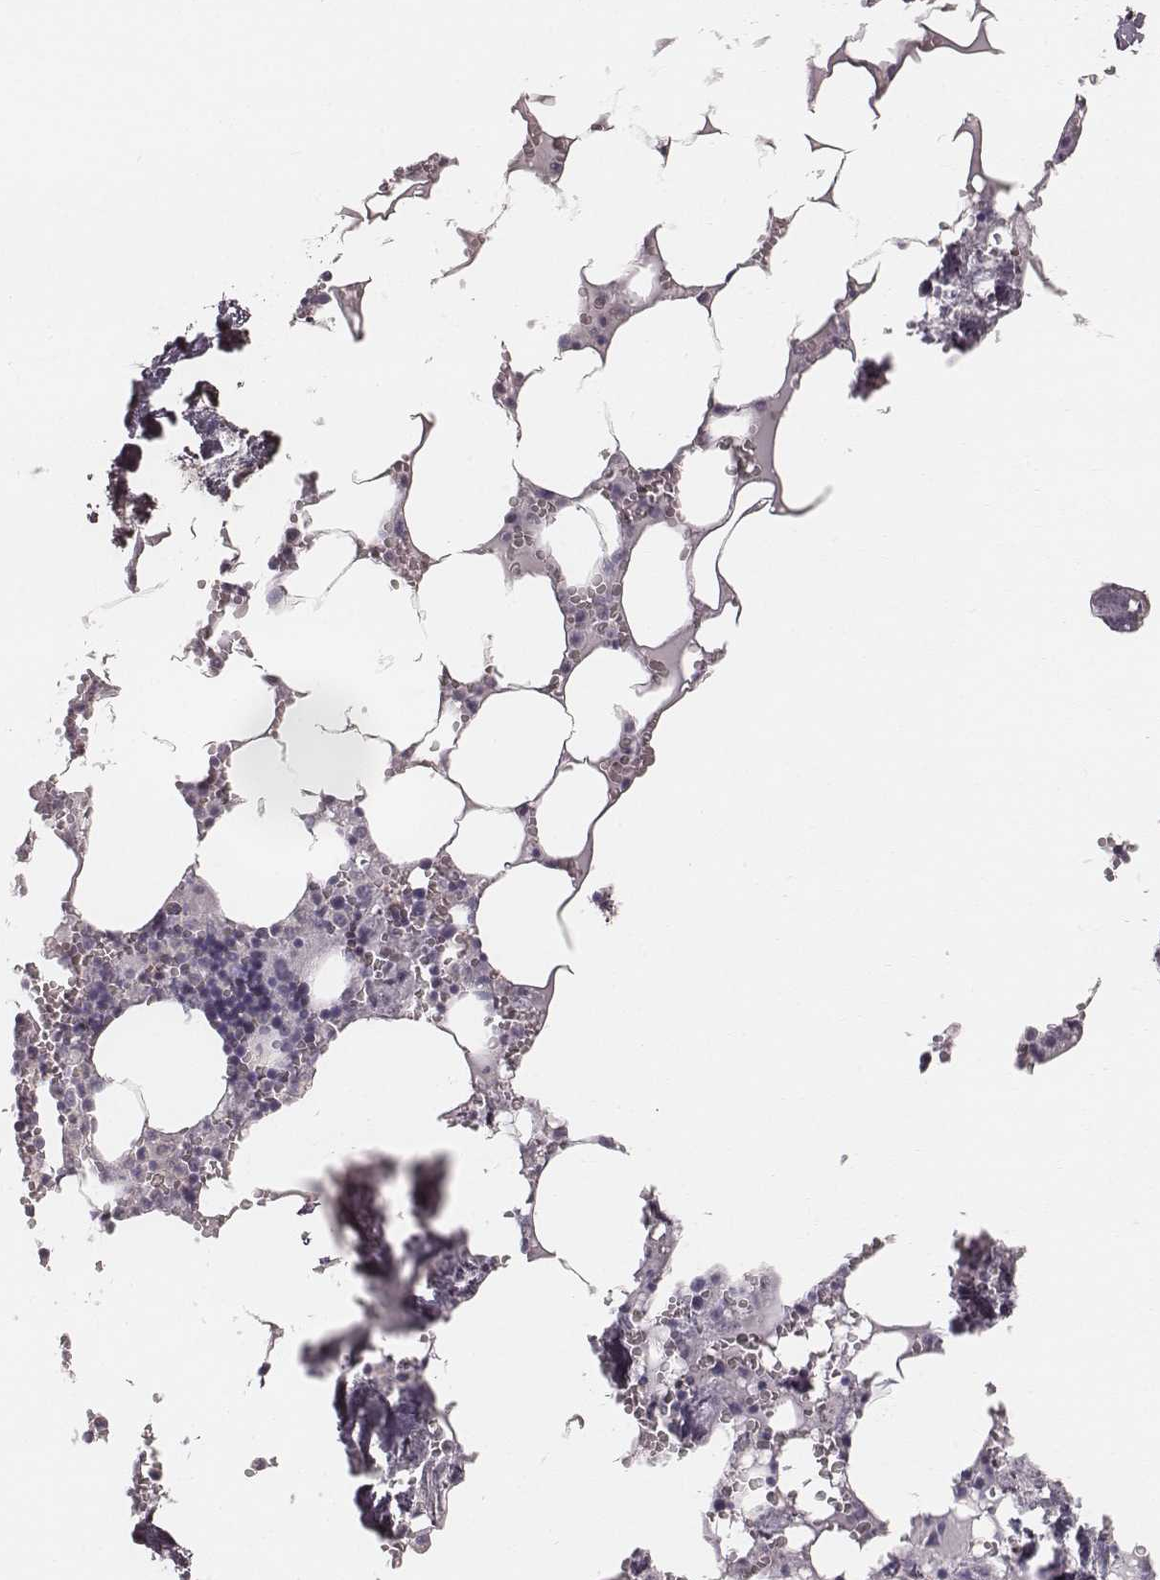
{"staining": {"intensity": "negative", "quantity": "none", "location": "none"}, "tissue": "bone marrow", "cell_type": "Hematopoietic cells", "image_type": "normal", "snomed": [{"axis": "morphology", "description": "Normal tissue, NOS"}, {"axis": "topography", "description": "Bone marrow"}], "caption": "This is a image of immunohistochemistry (IHC) staining of unremarkable bone marrow, which shows no expression in hematopoietic cells. The staining was performed using DAB (3,3'-diaminobenzidine) to visualize the protein expression in brown, while the nuclei were stained in blue with hematoxylin (Magnification: 20x).", "gene": "ENSG00000285837", "patient": {"sex": "male", "age": 54}}